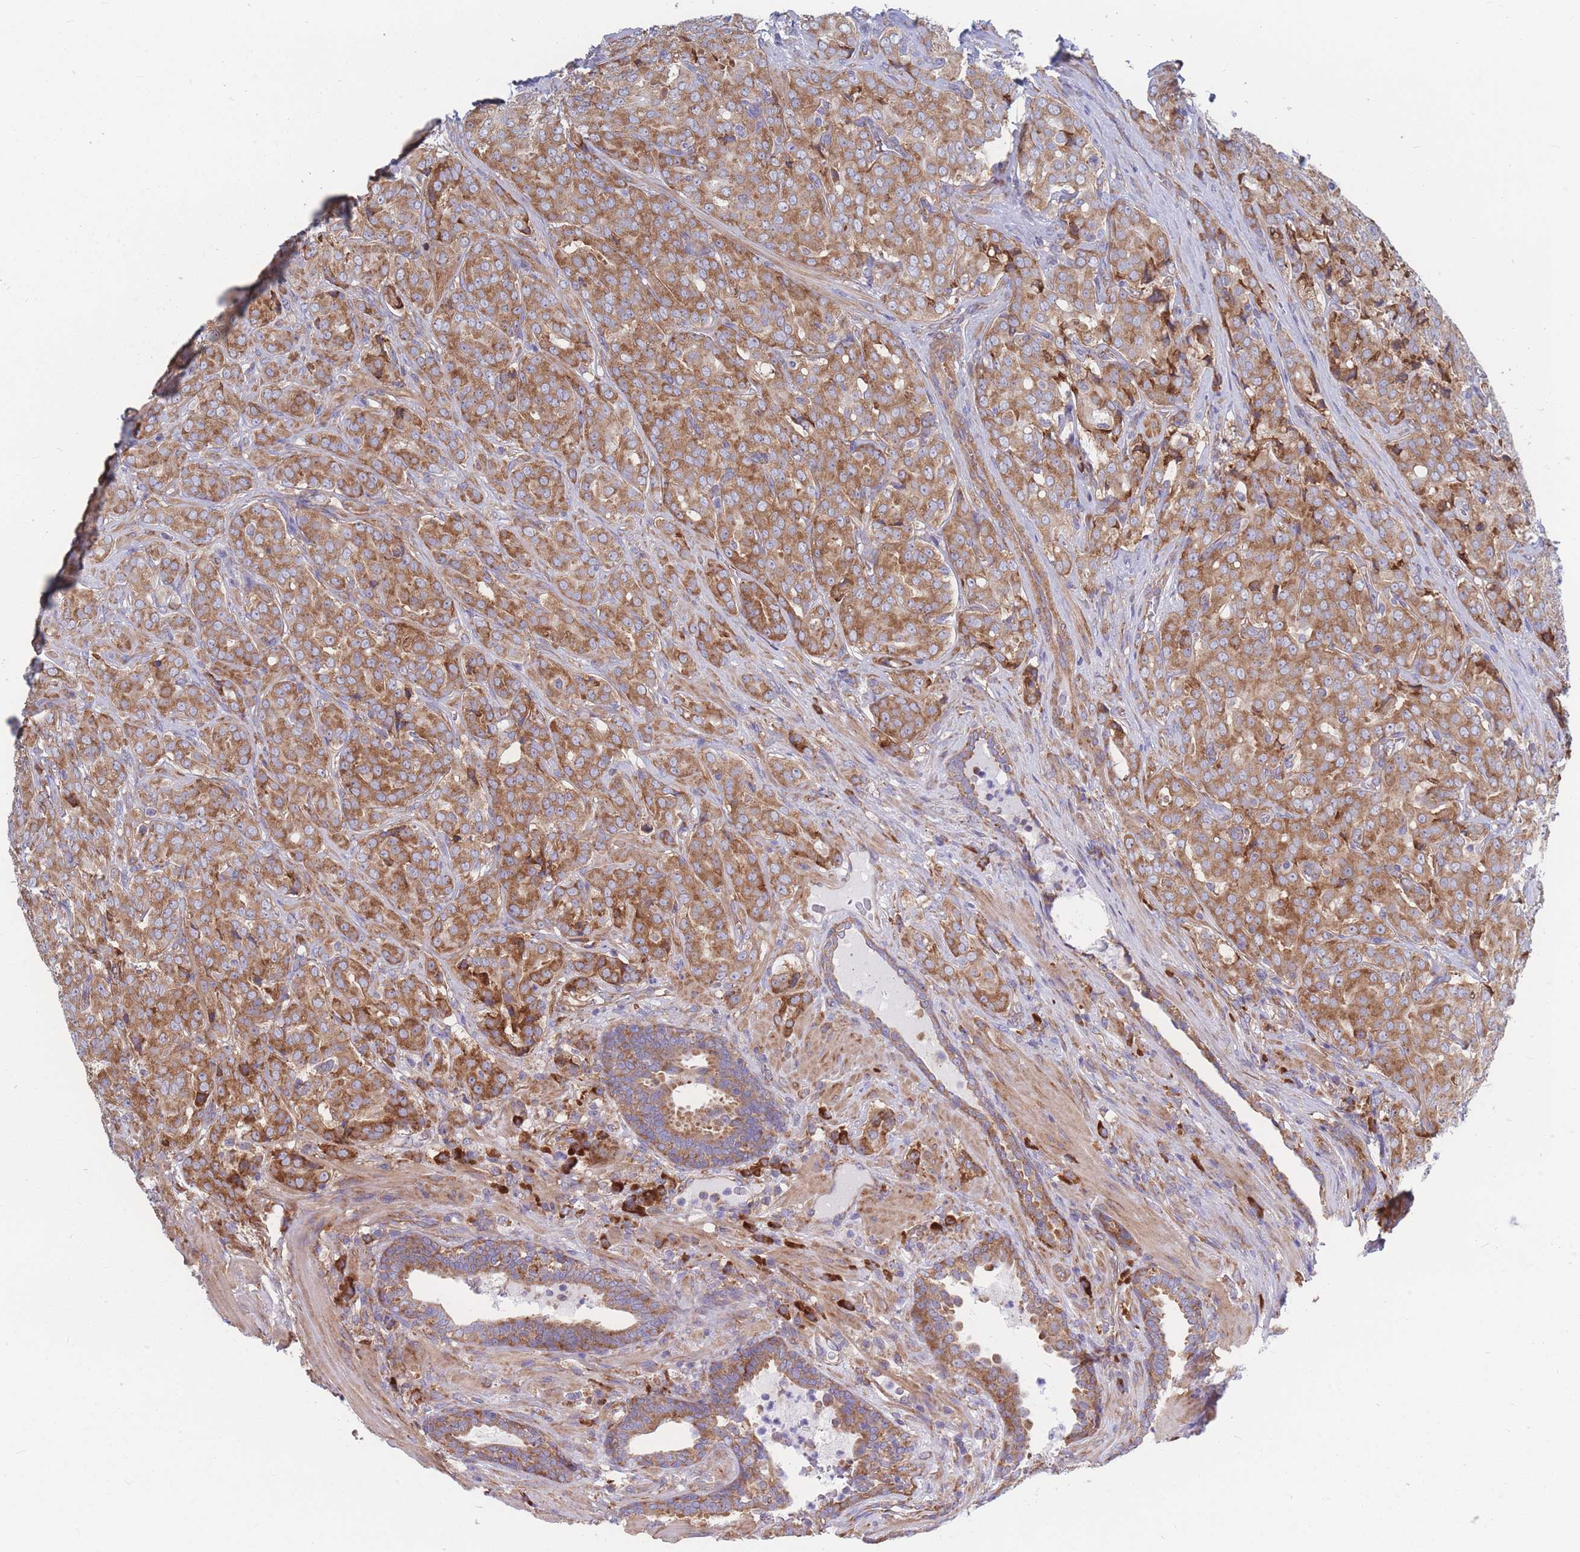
{"staining": {"intensity": "moderate", "quantity": ">75%", "location": "cytoplasmic/membranous"}, "tissue": "prostate cancer", "cell_type": "Tumor cells", "image_type": "cancer", "snomed": [{"axis": "morphology", "description": "Adenocarcinoma, High grade"}, {"axis": "topography", "description": "Prostate"}], "caption": "DAB (3,3'-diaminobenzidine) immunohistochemical staining of human adenocarcinoma (high-grade) (prostate) shows moderate cytoplasmic/membranous protein positivity in about >75% of tumor cells.", "gene": "RPL8", "patient": {"sex": "male", "age": 68}}